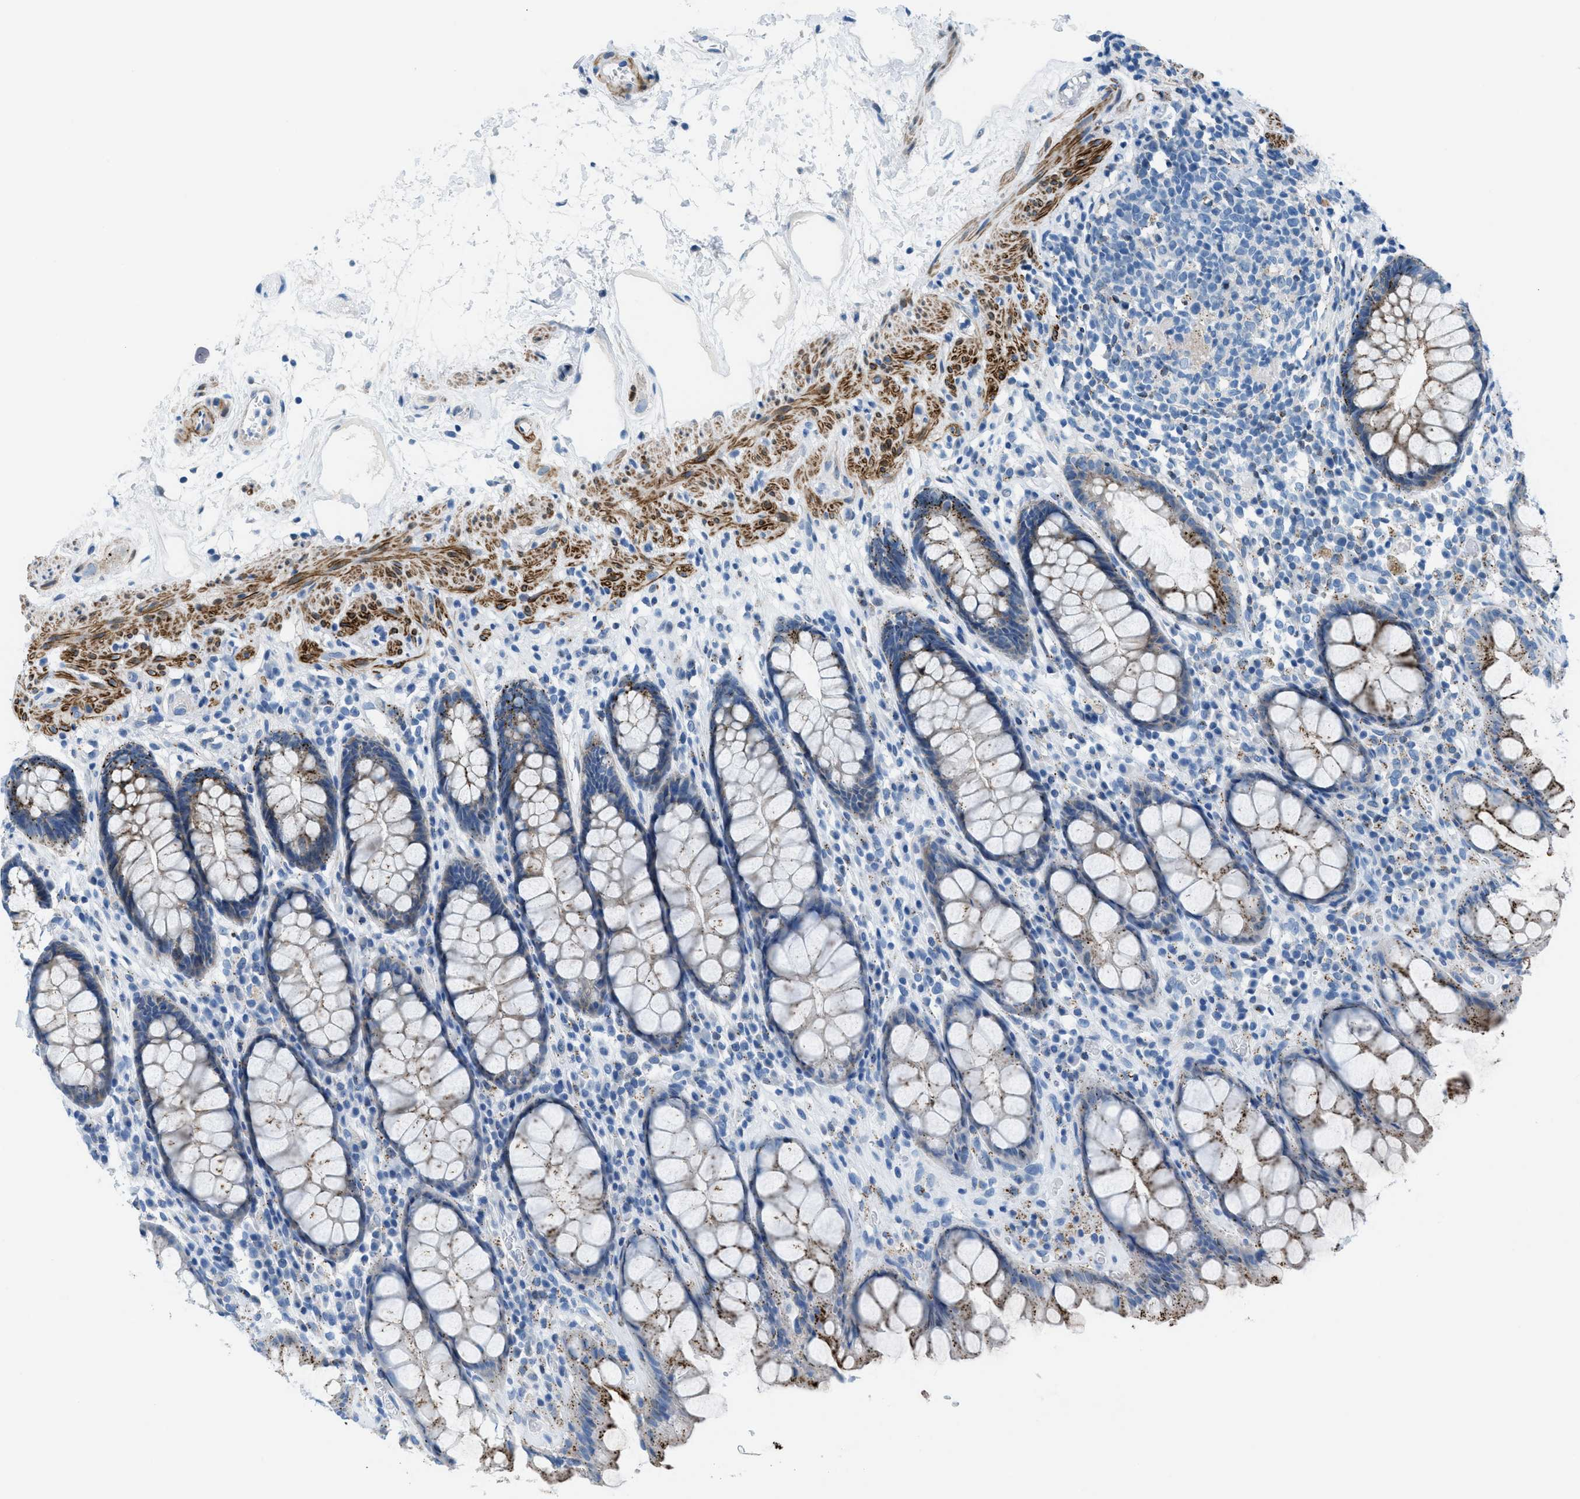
{"staining": {"intensity": "moderate", "quantity": "25%-75%", "location": "cytoplasmic/membranous"}, "tissue": "rectum", "cell_type": "Glandular cells", "image_type": "normal", "snomed": [{"axis": "morphology", "description": "Normal tissue, NOS"}, {"axis": "topography", "description": "Rectum"}], "caption": "Moderate cytoplasmic/membranous protein positivity is appreciated in approximately 25%-75% of glandular cells in rectum. Nuclei are stained in blue.", "gene": "MFSD13A", "patient": {"sex": "male", "age": 64}}